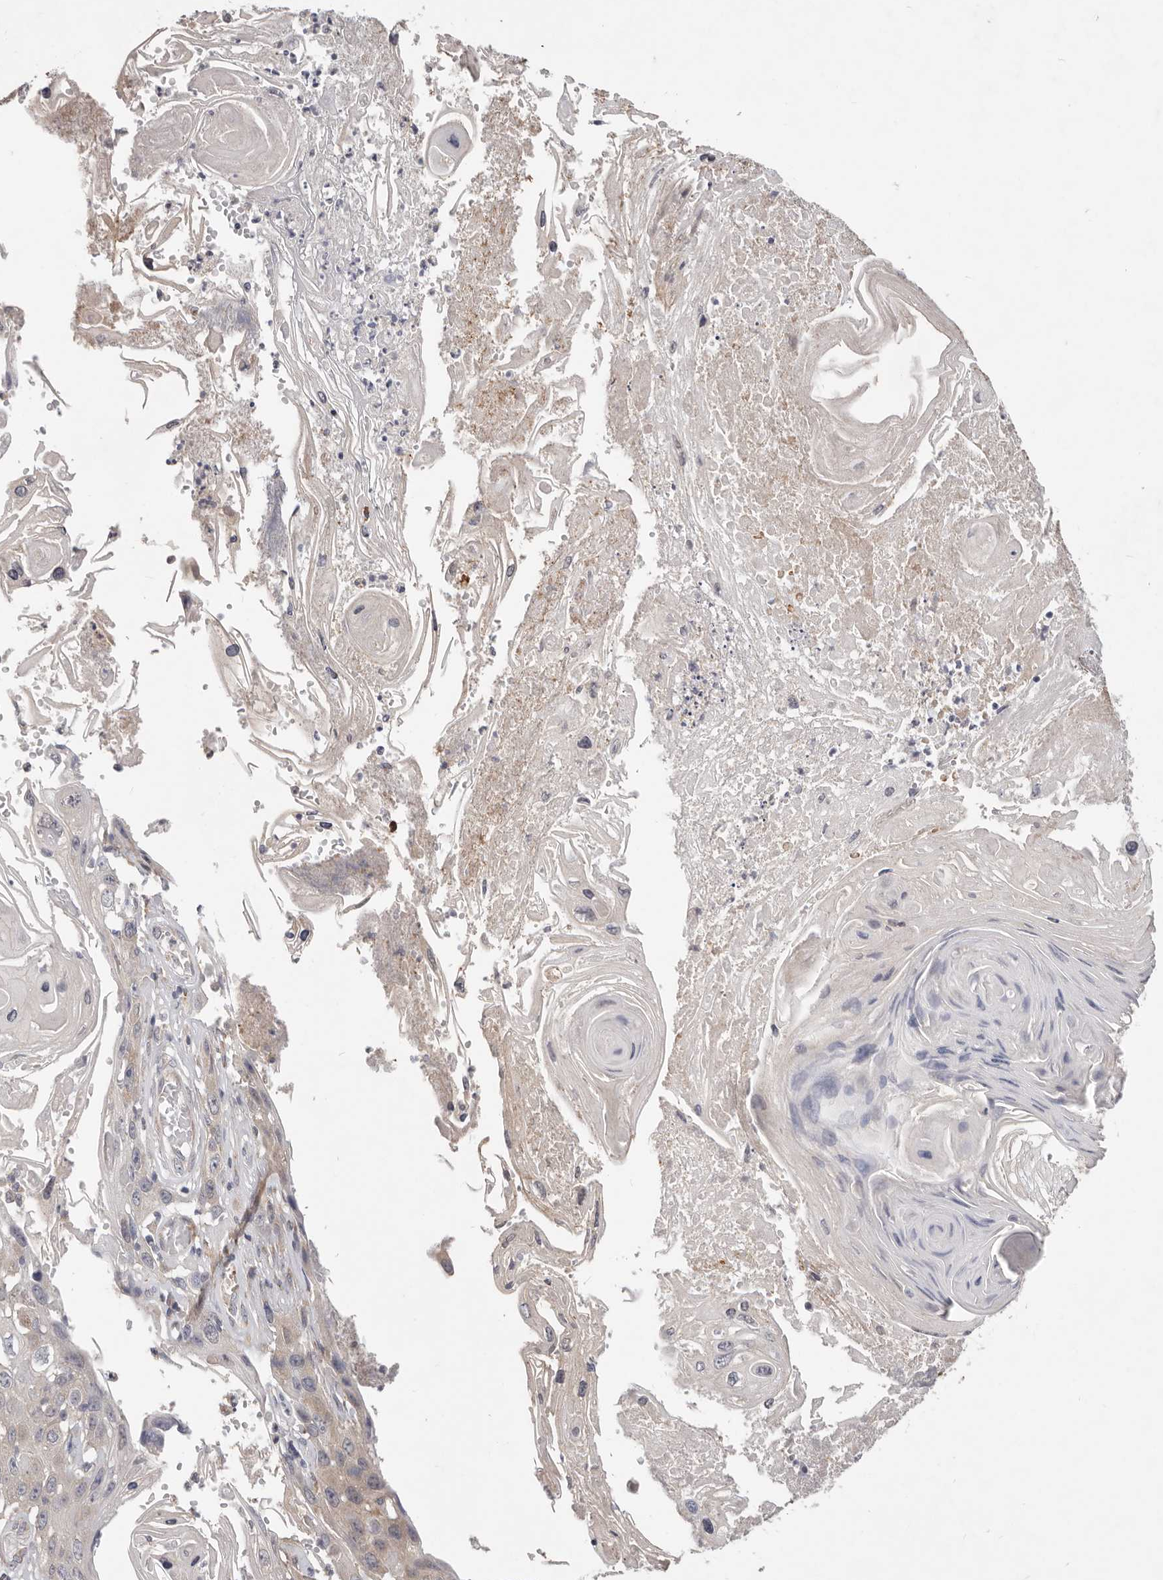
{"staining": {"intensity": "negative", "quantity": "none", "location": "none"}, "tissue": "skin cancer", "cell_type": "Tumor cells", "image_type": "cancer", "snomed": [{"axis": "morphology", "description": "Squamous cell carcinoma, NOS"}, {"axis": "topography", "description": "Skin"}], "caption": "Immunohistochemical staining of human skin squamous cell carcinoma exhibits no significant staining in tumor cells. (Stains: DAB (3,3'-diaminobenzidine) immunohistochemistry (IHC) with hematoxylin counter stain, Microscopy: brightfield microscopy at high magnification).", "gene": "WDR77", "patient": {"sex": "male", "age": 55}}